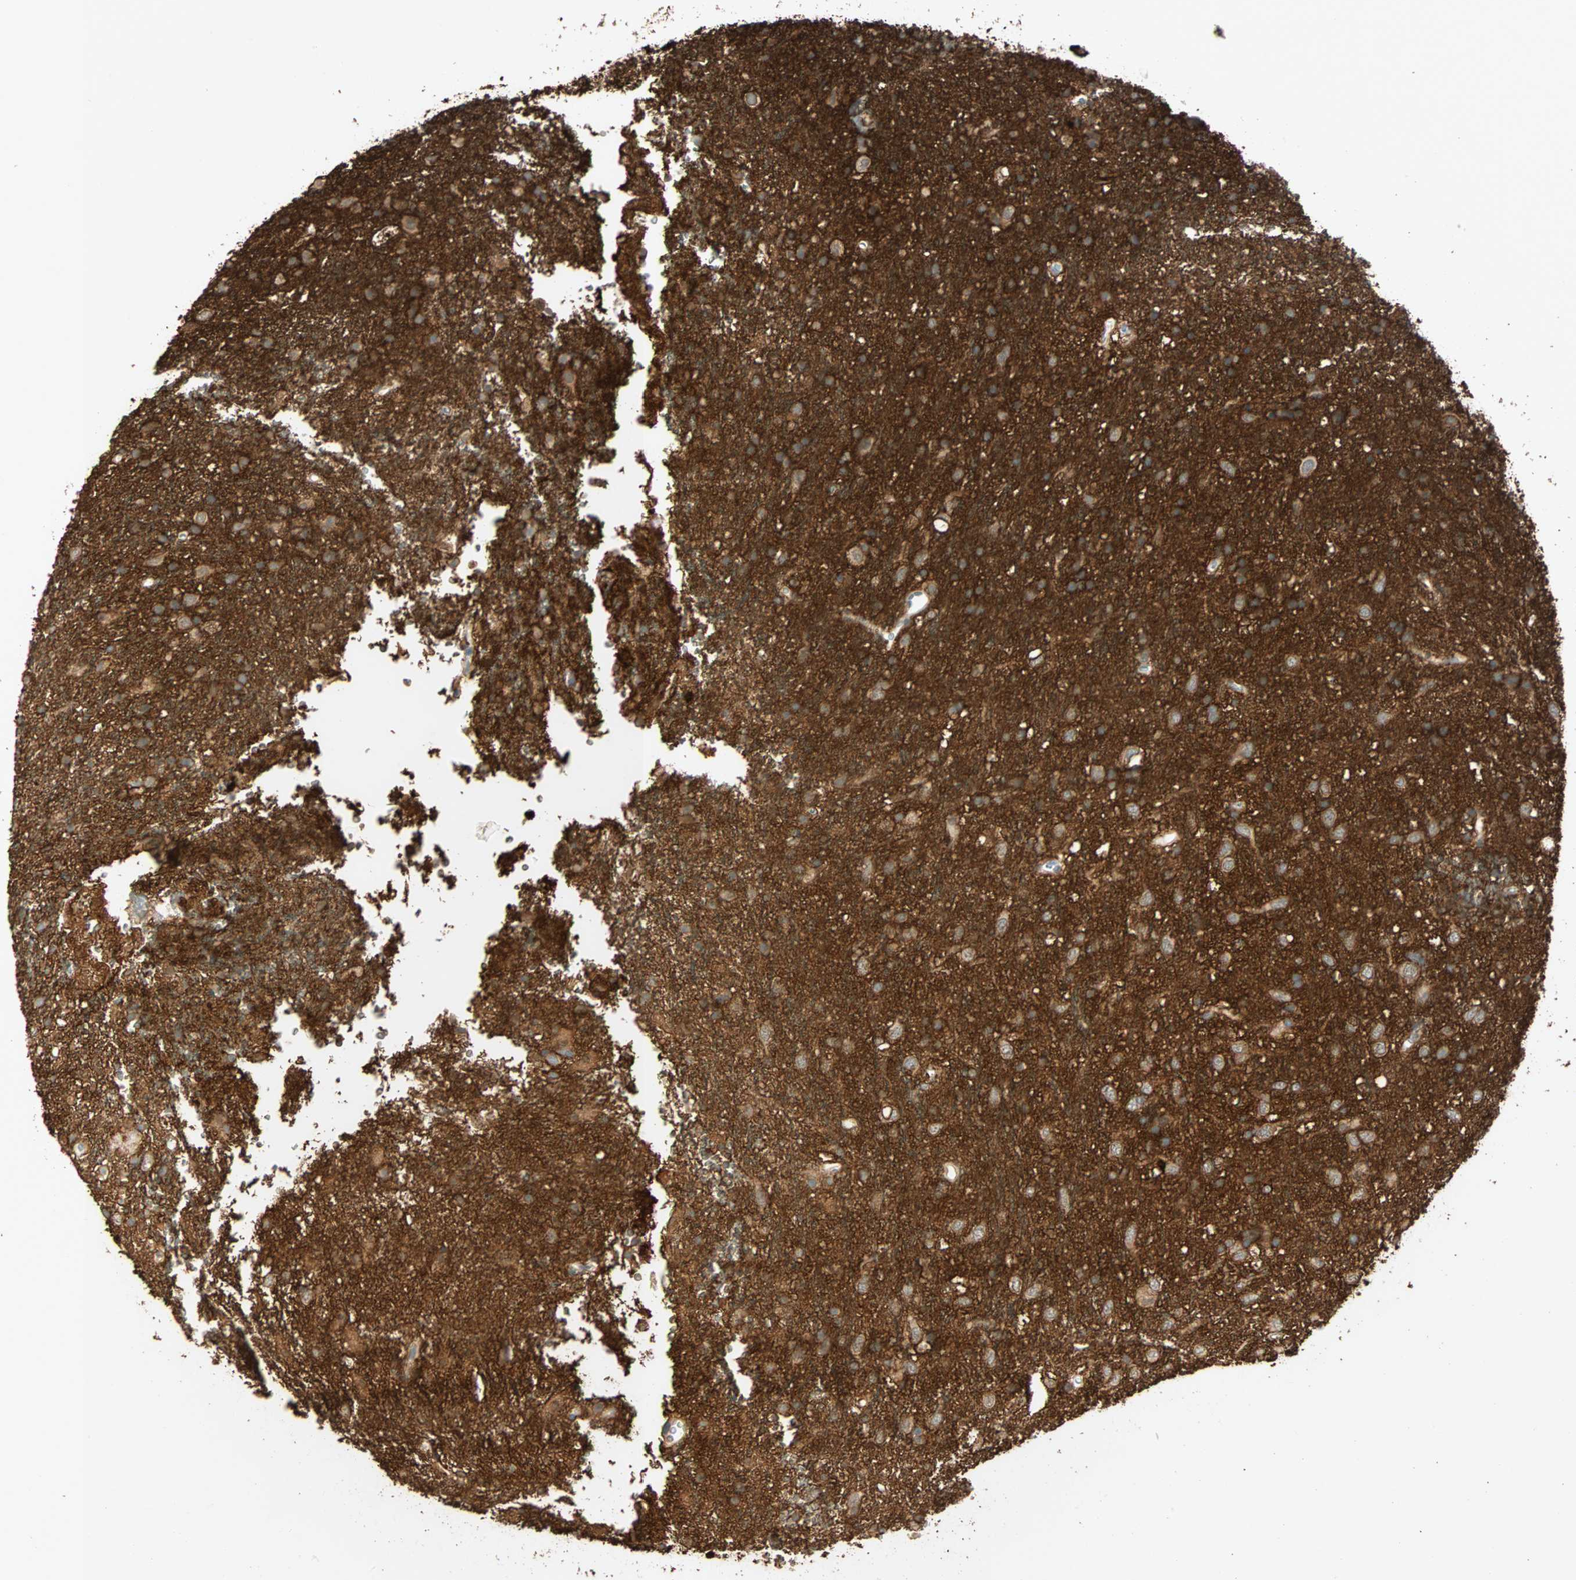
{"staining": {"intensity": "weak", "quantity": ">75%", "location": "cytoplasmic/membranous"}, "tissue": "glioma", "cell_type": "Tumor cells", "image_type": "cancer", "snomed": [{"axis": "morphology", "description": "Glioma, malignant, Low grade"}, {"axis": "topography", "description": "Brain"}], "caption": "Brown immunohistochemical staining in glioma shows weak cytoplasmic/membranous positivity in about >75% of tumor cells.", "gene": "BCAN", "patient": {"sex": "male", "age": 77}}